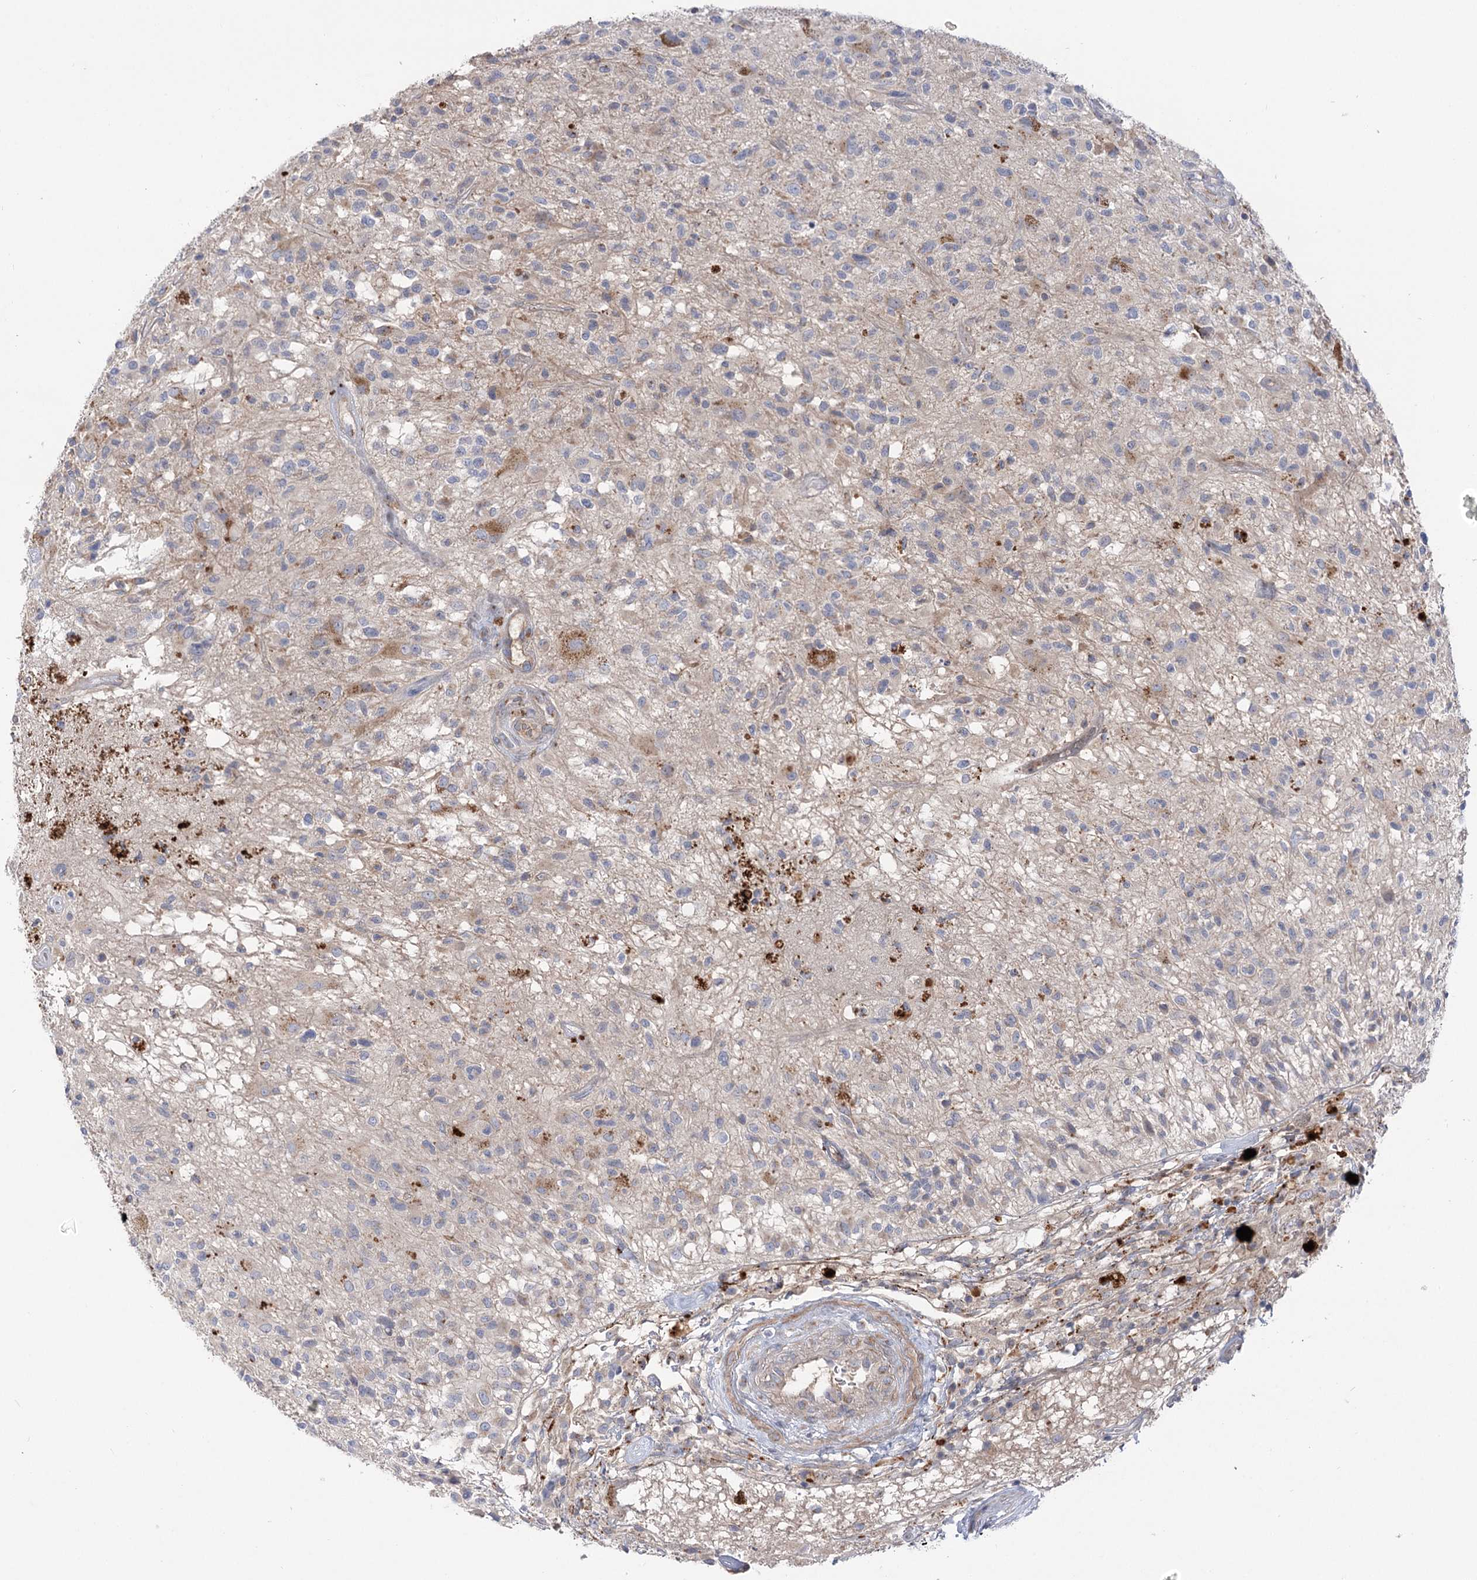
{"staining": {"intensity": "negative", "quantity": "none", "location": "none"}, "tissue": "glioma", "cell_type": "Tumor cells", "image_type": "cancer", "snomed": [{"axis": "morphology", "description": "Glioma, malignant, High grade"}, {"axis": "morphology", "description": "Glioblastoma, NOS"}, {"axis": "topography", "description": "Brain"}], "caption": "This is a micrograph of IHC staining of glioblastoma, which shows no positivity in tumor cells. (Stains: DAB (3,3'-diaminobenzidine) immunohistochemistry (IHC) with hematoxylin counter stain, Microscopy: brightfield microscopy at high magnification).", "gene": "GBF1", "patient": {"sex": "male", "age": 60}}